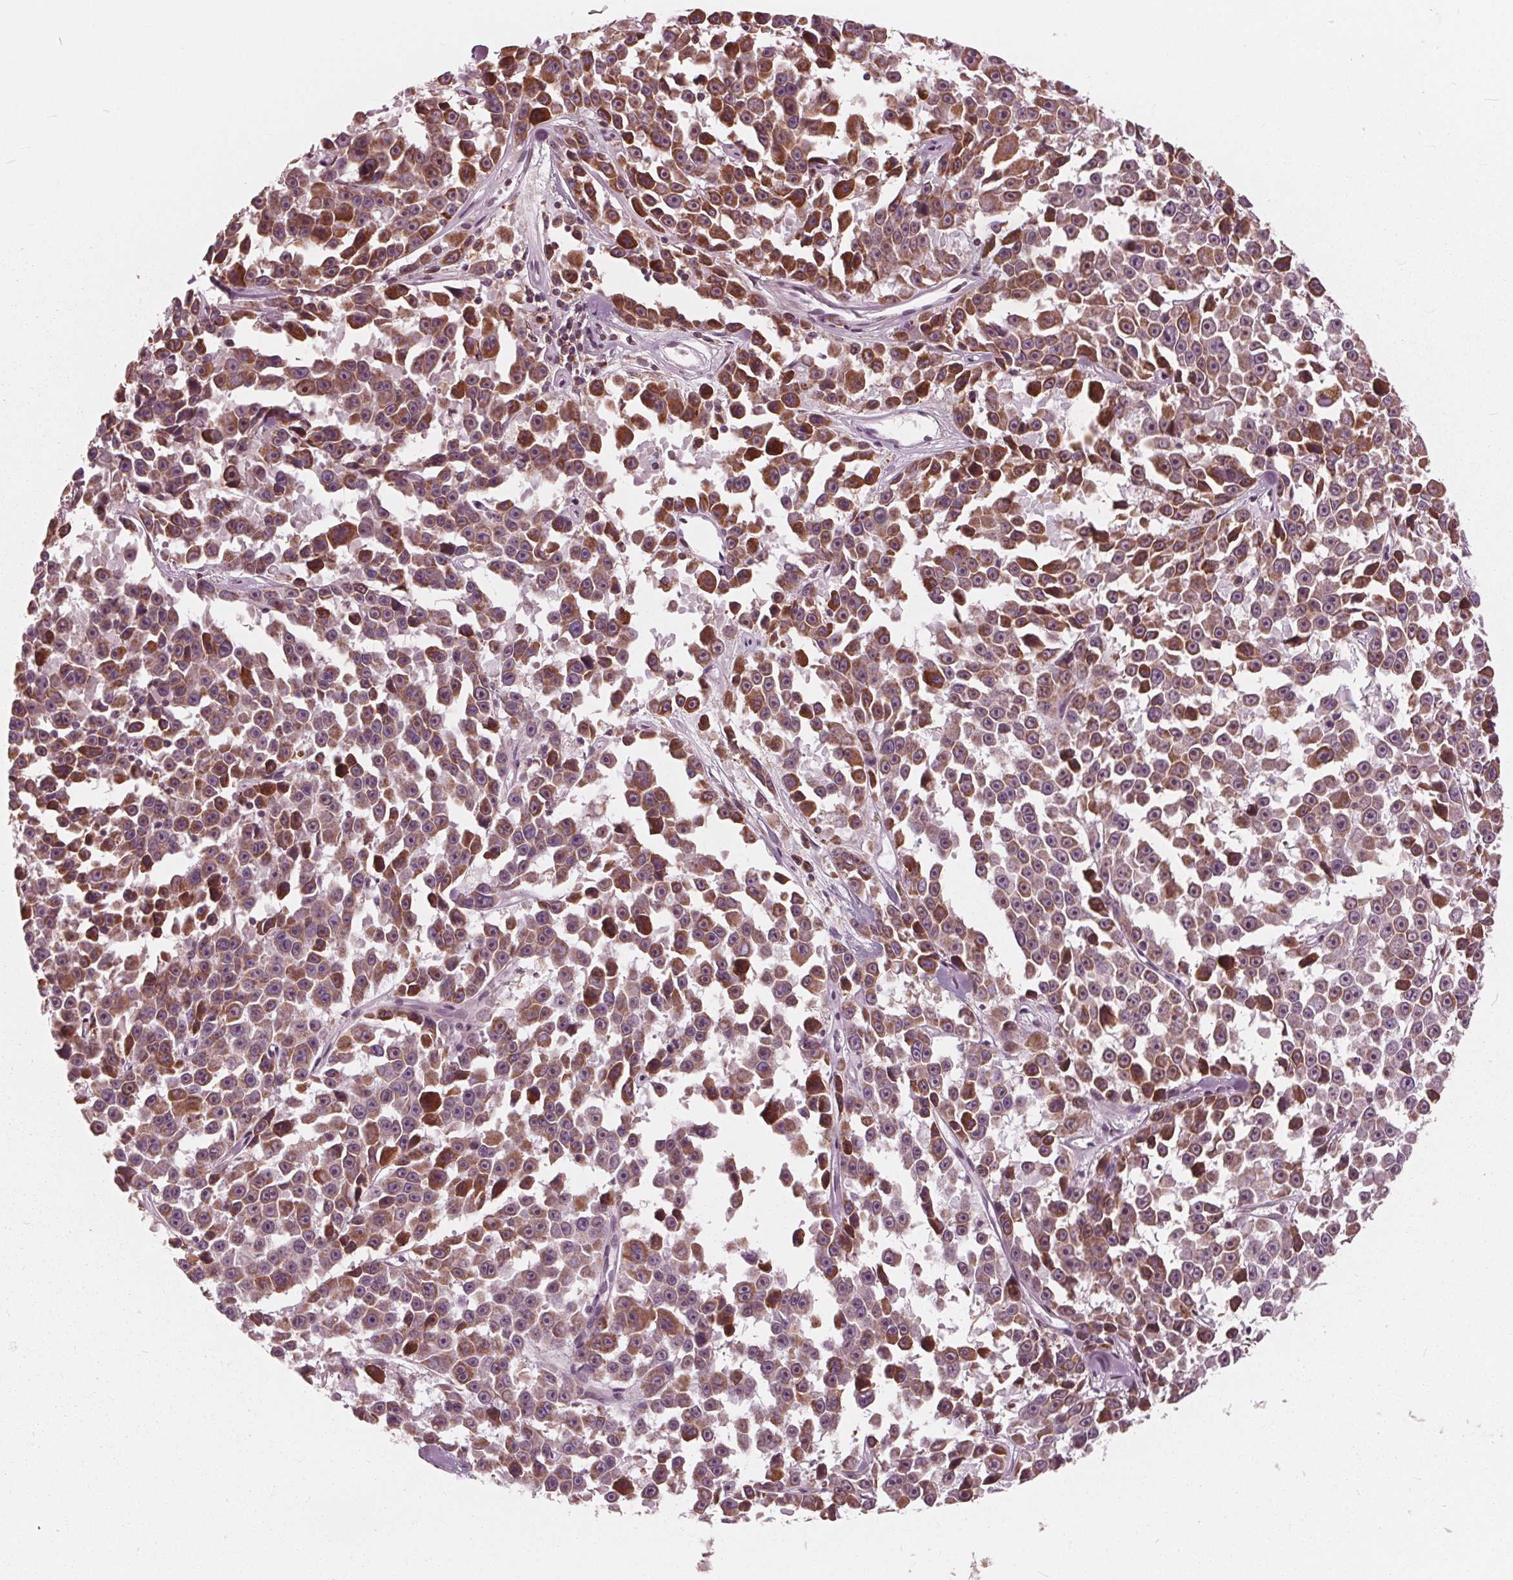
{"staining": {"intensity": "strong", "quantity": "25%-75%", "location": "cytoplasmic/membranous"}, "tissue": "melanoma", "cell_type": "Tumor cells", "image_type": "cancer", "snomed": [{"axis": "morphology", "description": "Malignant melanoma, NOS"}, {"axis": "topography", "description": "Skin"}], "caption": "Immunohistochemistry histopathology image of neoplastic tissue: human melanoma stained using IHC demonstrates high levels of strong protein expression localized specifically in the cytoplasmic/membranous of tumor cells, appearing as a cytoplasmic/membranous brown color.", "gene": "DCAF4L2", "patient": {"sex": "female", "age": 66}}